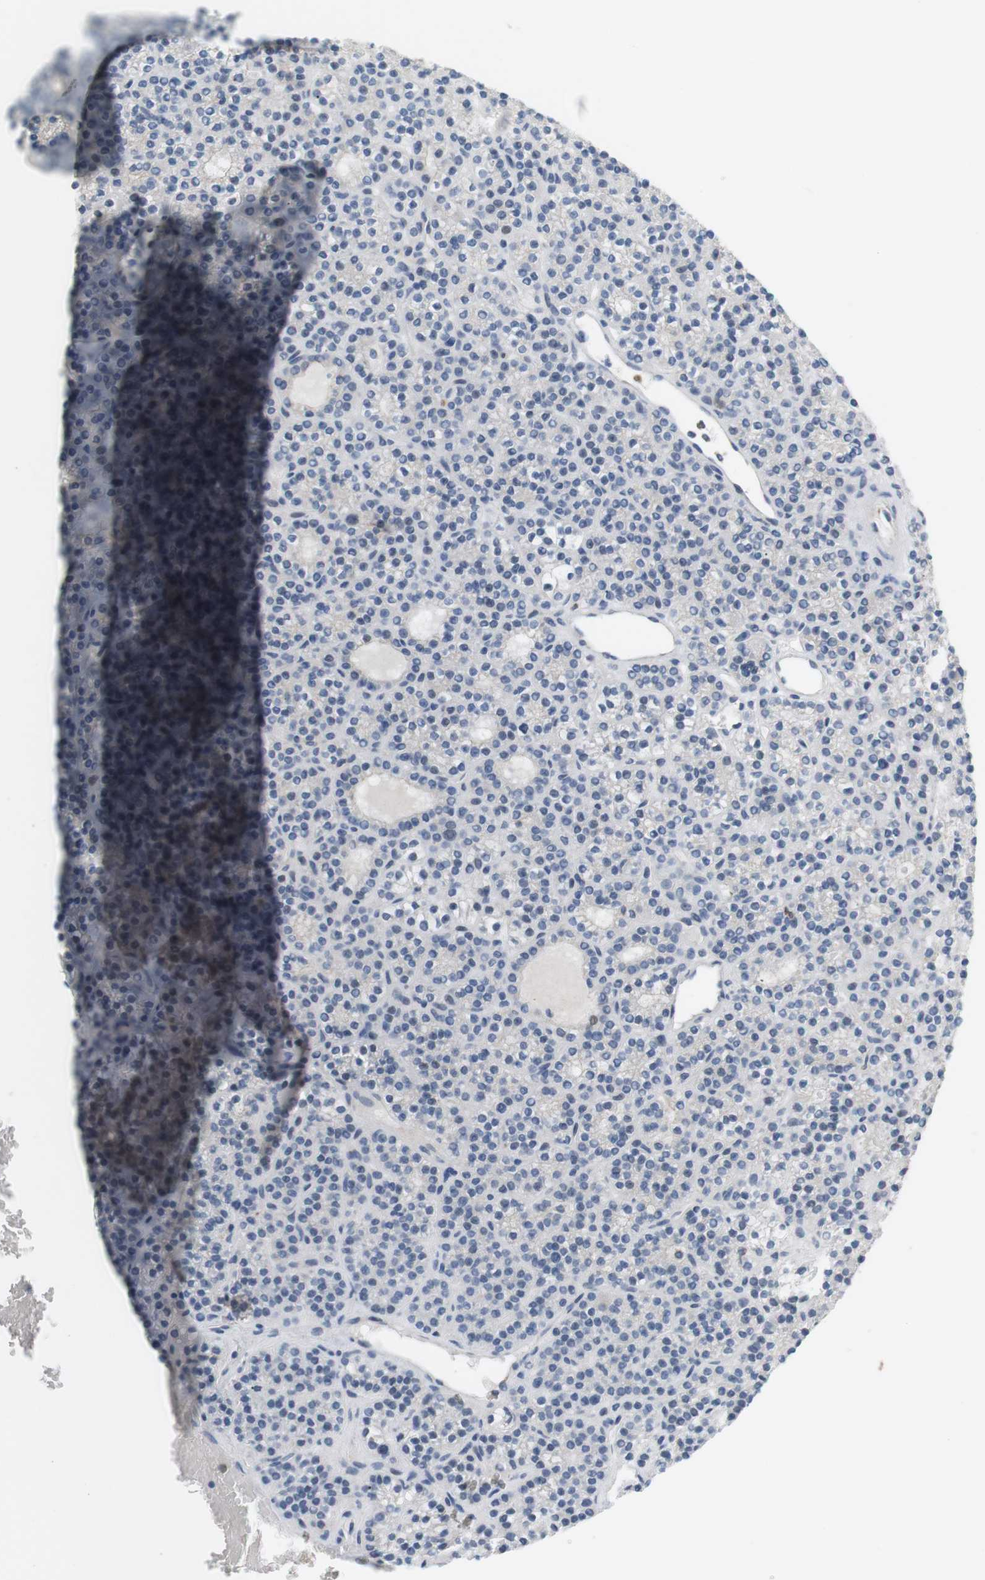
{"staining": {"intensity": "negative", "quantity": "none", "location": "none"}, "tissue": "parathyroid gland", "cell_type": "Glandular cells", "image_type": "normal", "snomed": [{"axis": "morphology", "description": "Normal tissue, NOS"}, {"axis": "morphology", "description": "Adenoma, NOS"}, {"axis": "topography", "description": "Parathyroid gland"}], "caption": "Immunohistochemistry (IHC) of benign parathyroid gland exhibits no positivity in glandular cells. (Brightfield microscopy of DAB (3,3'-diaminobenzidine) IHC at high magnification).", "gene": "CD300E", "patient": {"sex": "female", "age": 64}}